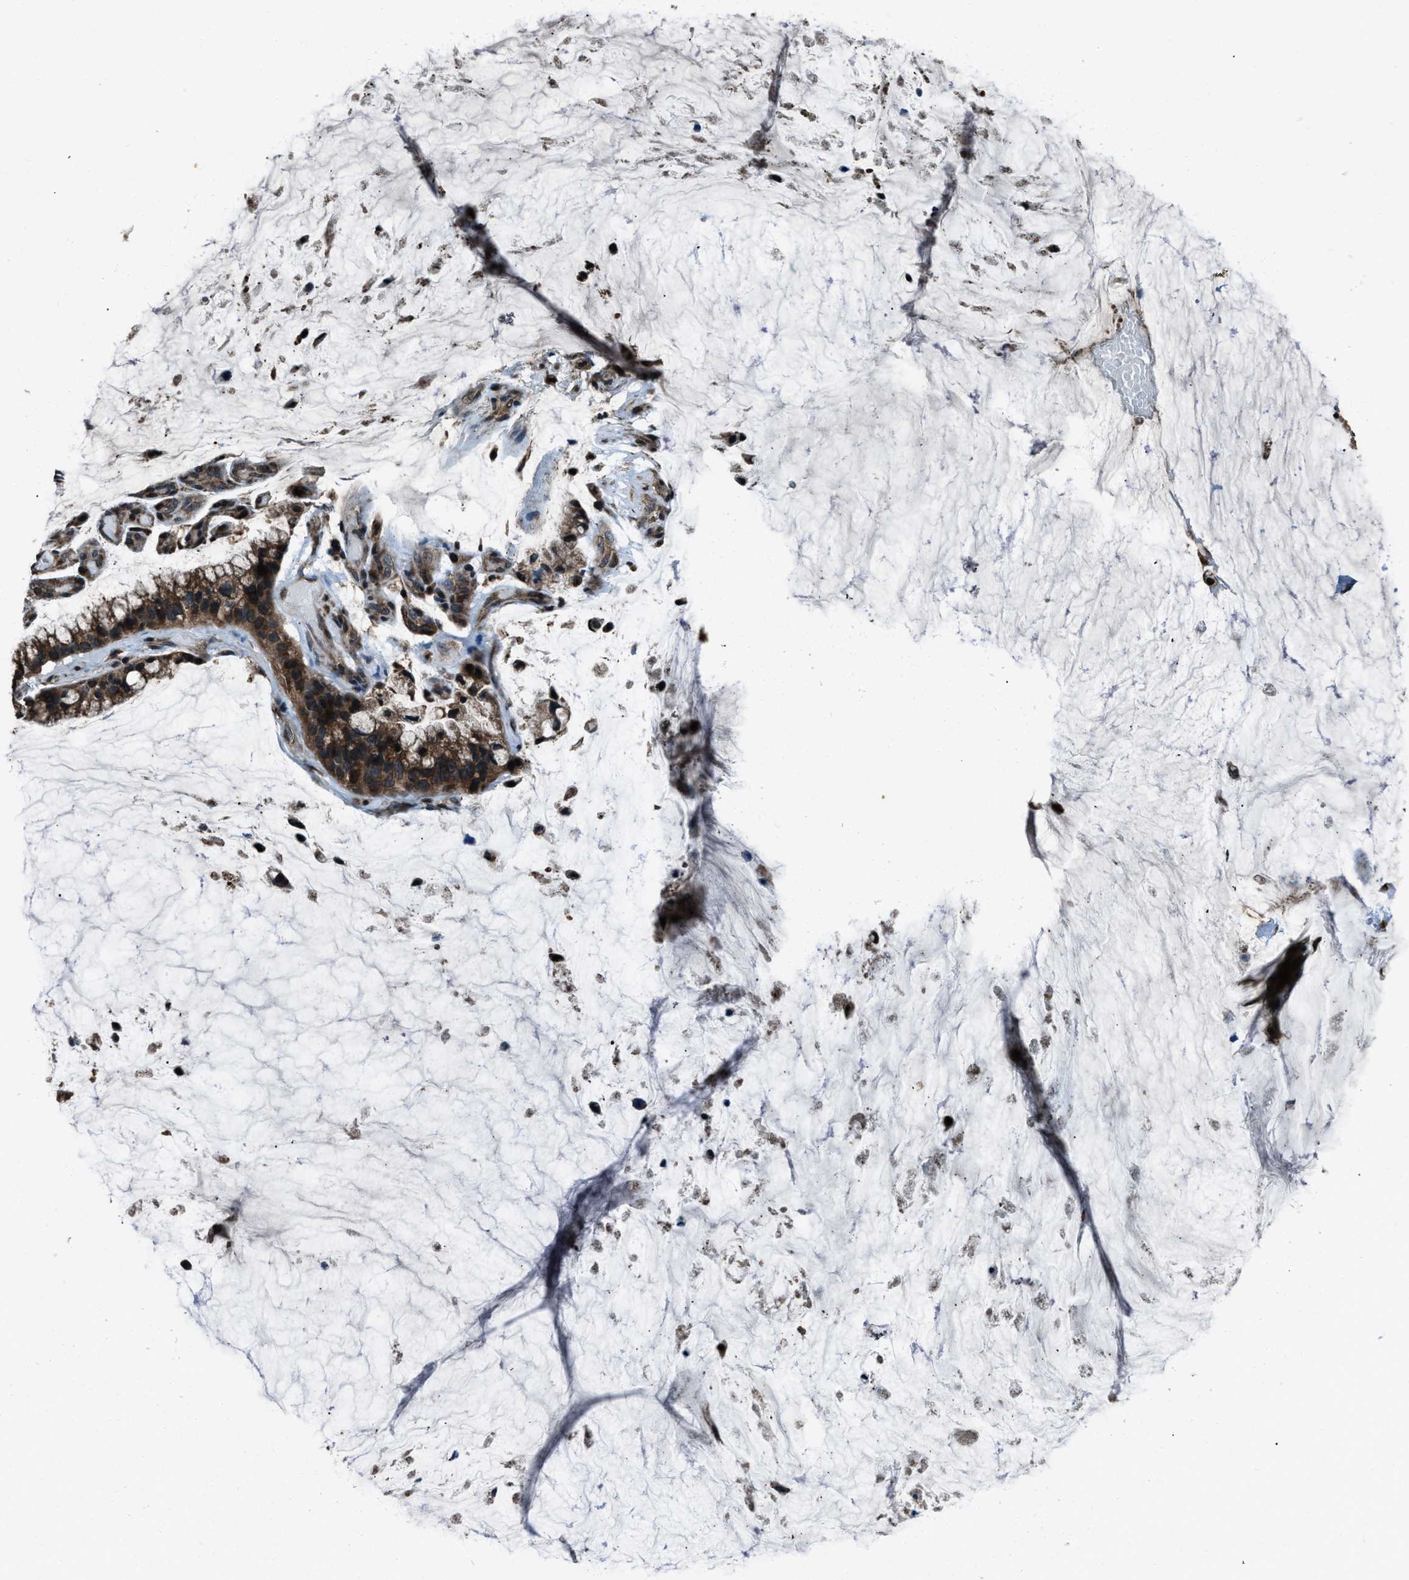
{"staining": {"intensity": "moderate", "quantity": ">75%", "location": "cytoplasmic/membranous"}, "tissue": "ovarian cancer", "cell_type": "Tumor cells", "image_type": "cancer", "snomed": [{"axis": "morphology", "description": "Cystadenocarcinoma, mucinous, NOS"}, {"axis": "topography", "description": "Ovary"}], "caption": "A micrograph showing moderate cytoplasmic/membranous positivity in about >75% of tumor cells in ovarian mucinous cystadenocarcinoma, as visualized by brown immunohistochemical staining.", "gene": "TRIM4", "patient": {"sex": "female", "age": 39}}